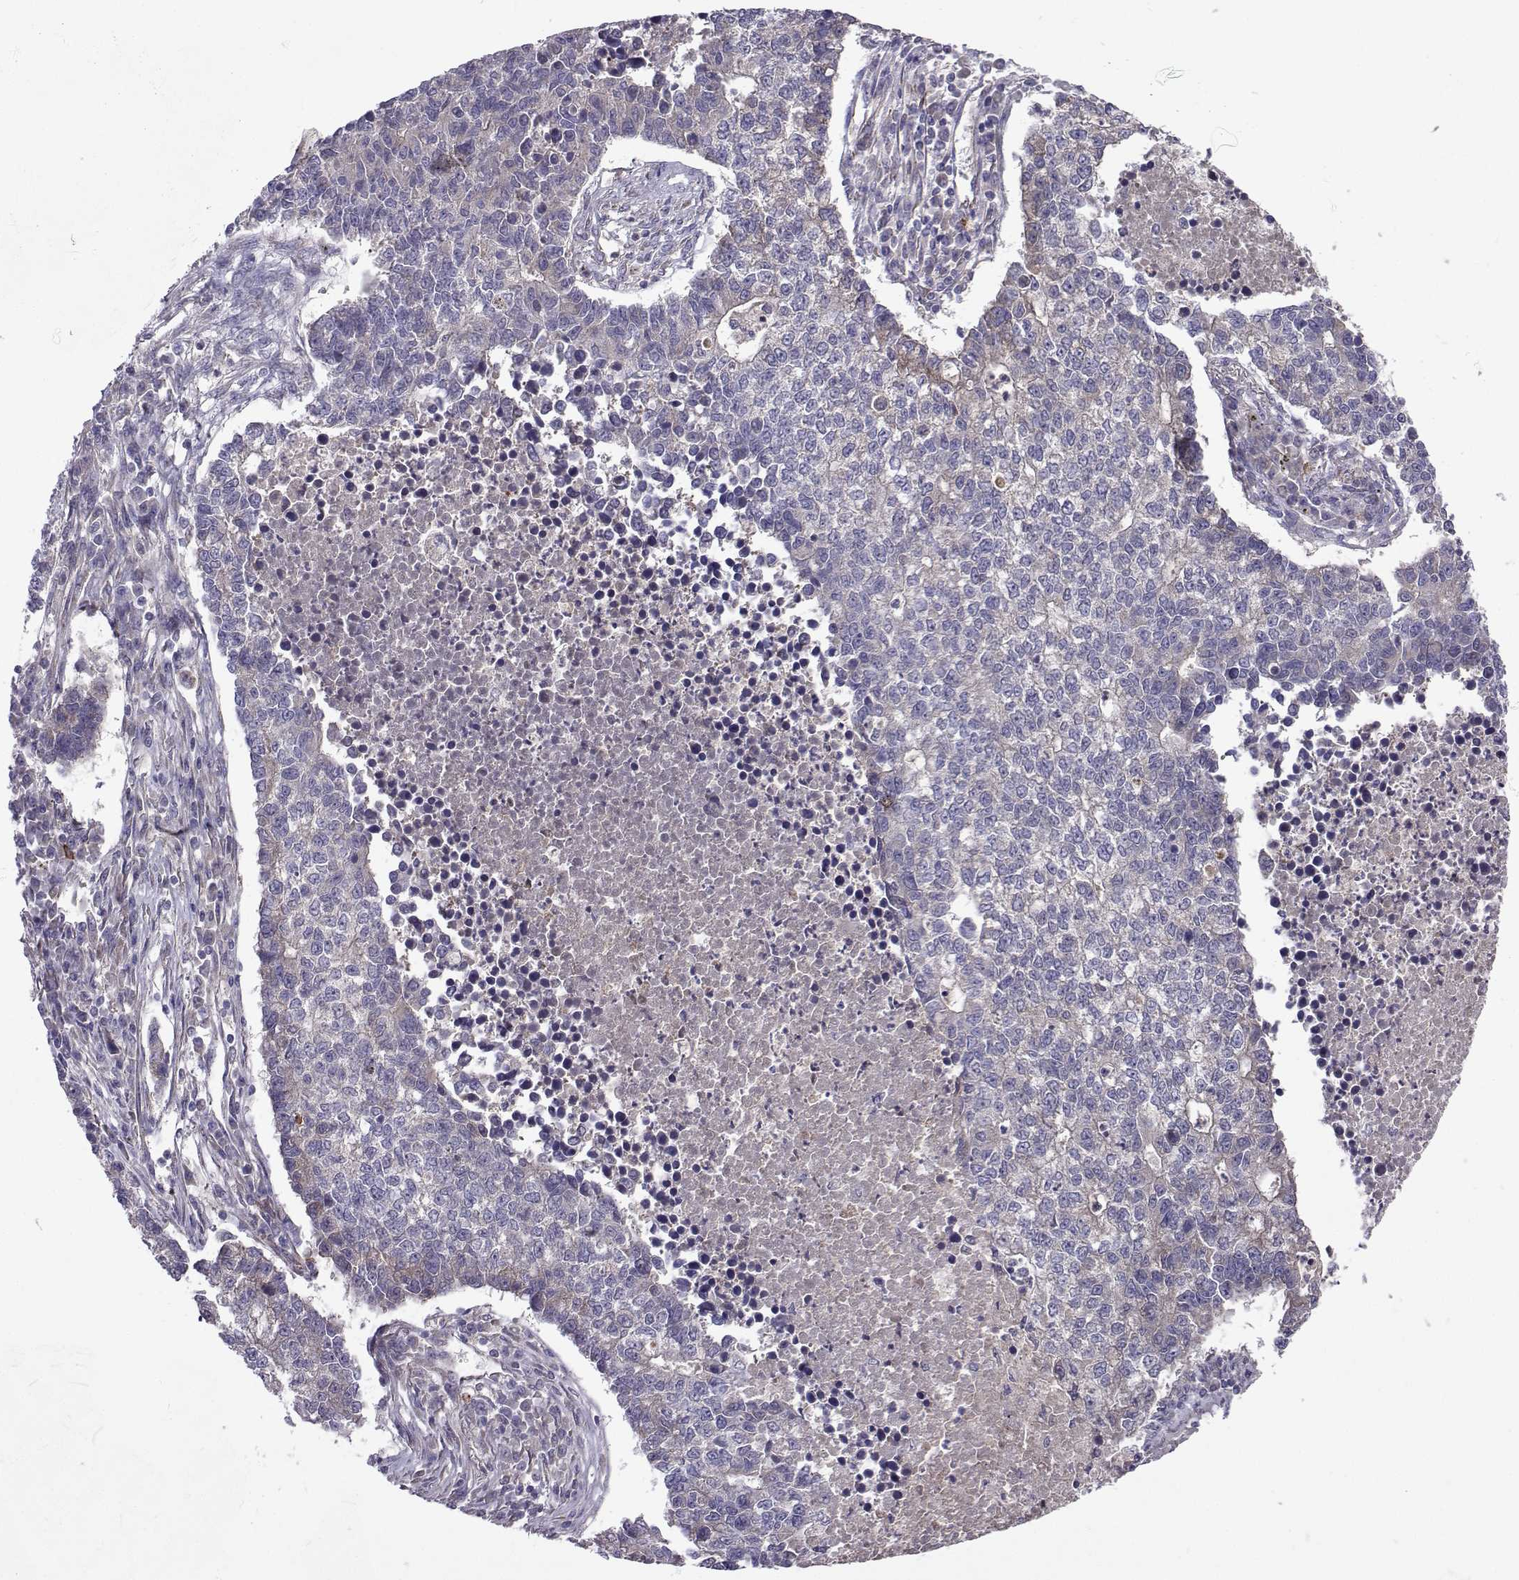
{"staining": {"intensity": "weak", "quantity": "<25%", "location": "cytoplasmic/membranous"}, "tissue": "lung cancer", "cell_type": "Tumor cells", "image_type": "cancer", "snomed": [{"axis": "morphology", "description": "Adenocarcinoma, NOS"}, {"axis": "topography", "description": "Lung"}], "caption": "Immunohistochemistry (IHC) image of human lung cancer (adenocarcinoma) stained for a protein (brown), which demonstrates no staining in tumor cells.", "gene": "STXBP5", "patient": {"sex": "male", "age": 57}}